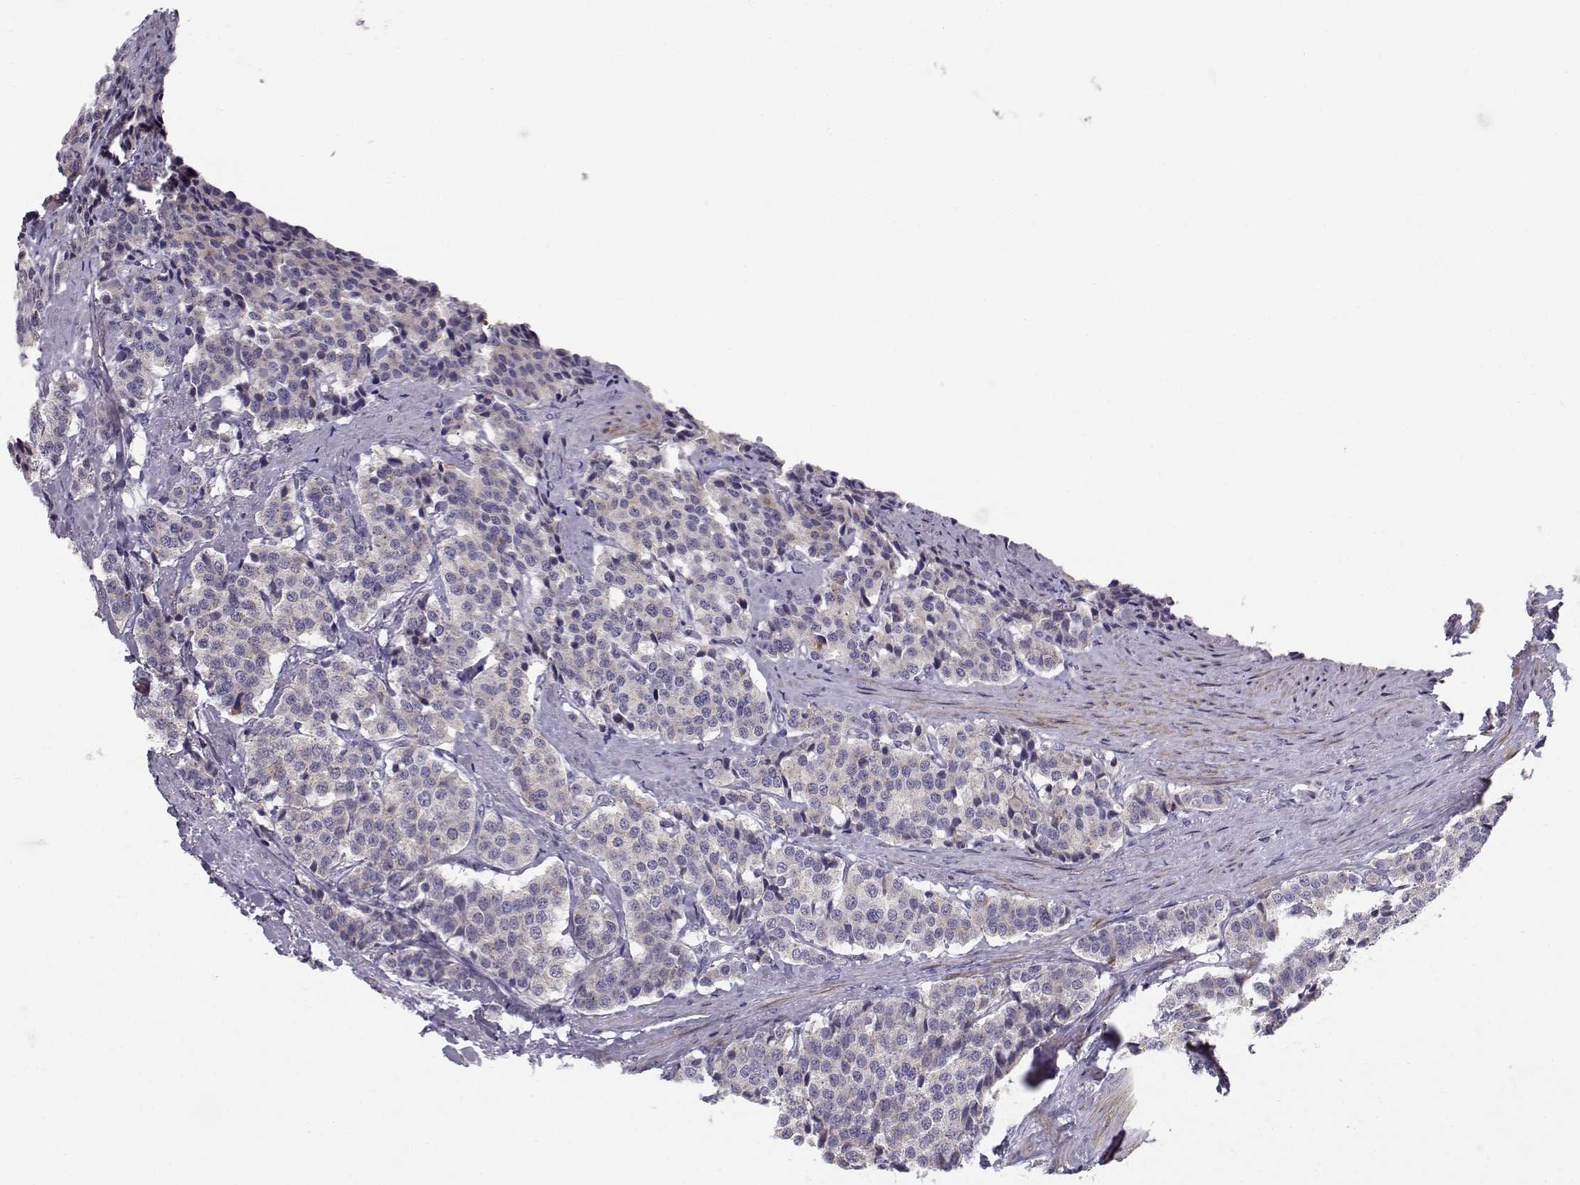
{"staining": {"intensity": "negative", "quantity": "none", "location": "none"}, "tissue": "carcinoid", "cell_type": "Tumor cells", "image_type": "cancer", "snomed": [{"axis": "morphology", "description": "Carcinoid, malignant, NOS"}, {"axis": "topography", "description": "Small intestine"}], "caption": "Micrograph shows no protein staining in tumor cells of carcinoid tissue. (Brightfield microscopy of DAB (3,3'-diaminobenzidine) immunohistochemistry (IHC) at high magnification).", "gene": "CREB3L3", "patient": {"sex": "female", "age": 58}}